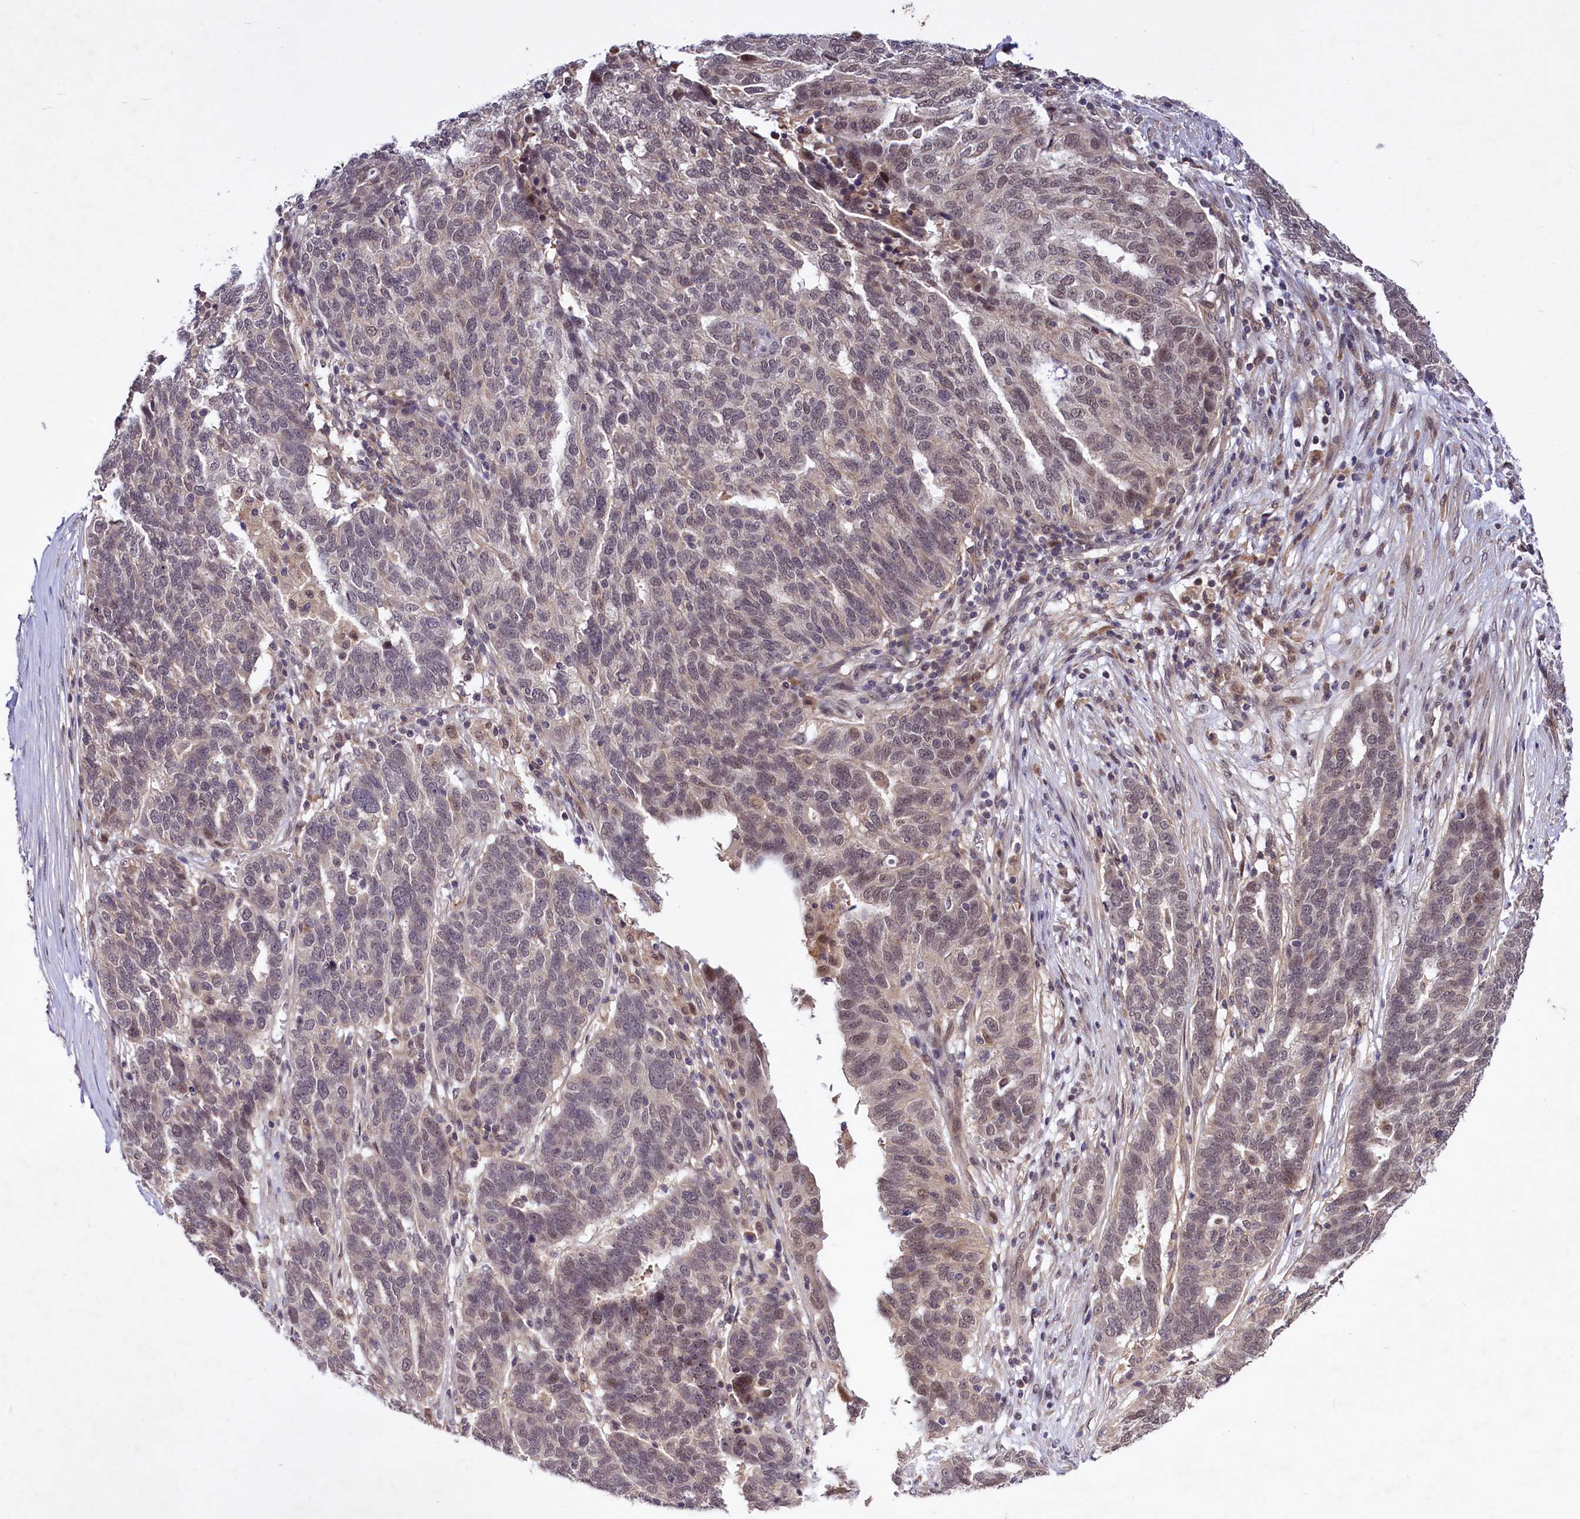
{"staining": {"intensity": "weak", "quantity": "25%-75%", "location": "nuclear"}, "tissue": "ovarian cancer", "cell_type": "Tumor cells", "image_type": "cancer", "snomed": [{"axis": "morphology", "description": "Cystadenocarcinoma, serous, NOS"}, {"axis": "topography", "description": "Ovary"}], "caption": "Ovarian serous cystadenocarcinoma tissue exhibits weak nuclear staining in approximately 25%-75% of tumor cells", "gene": "UBE3A", "patient": {"sex": "female", "age": 59}}